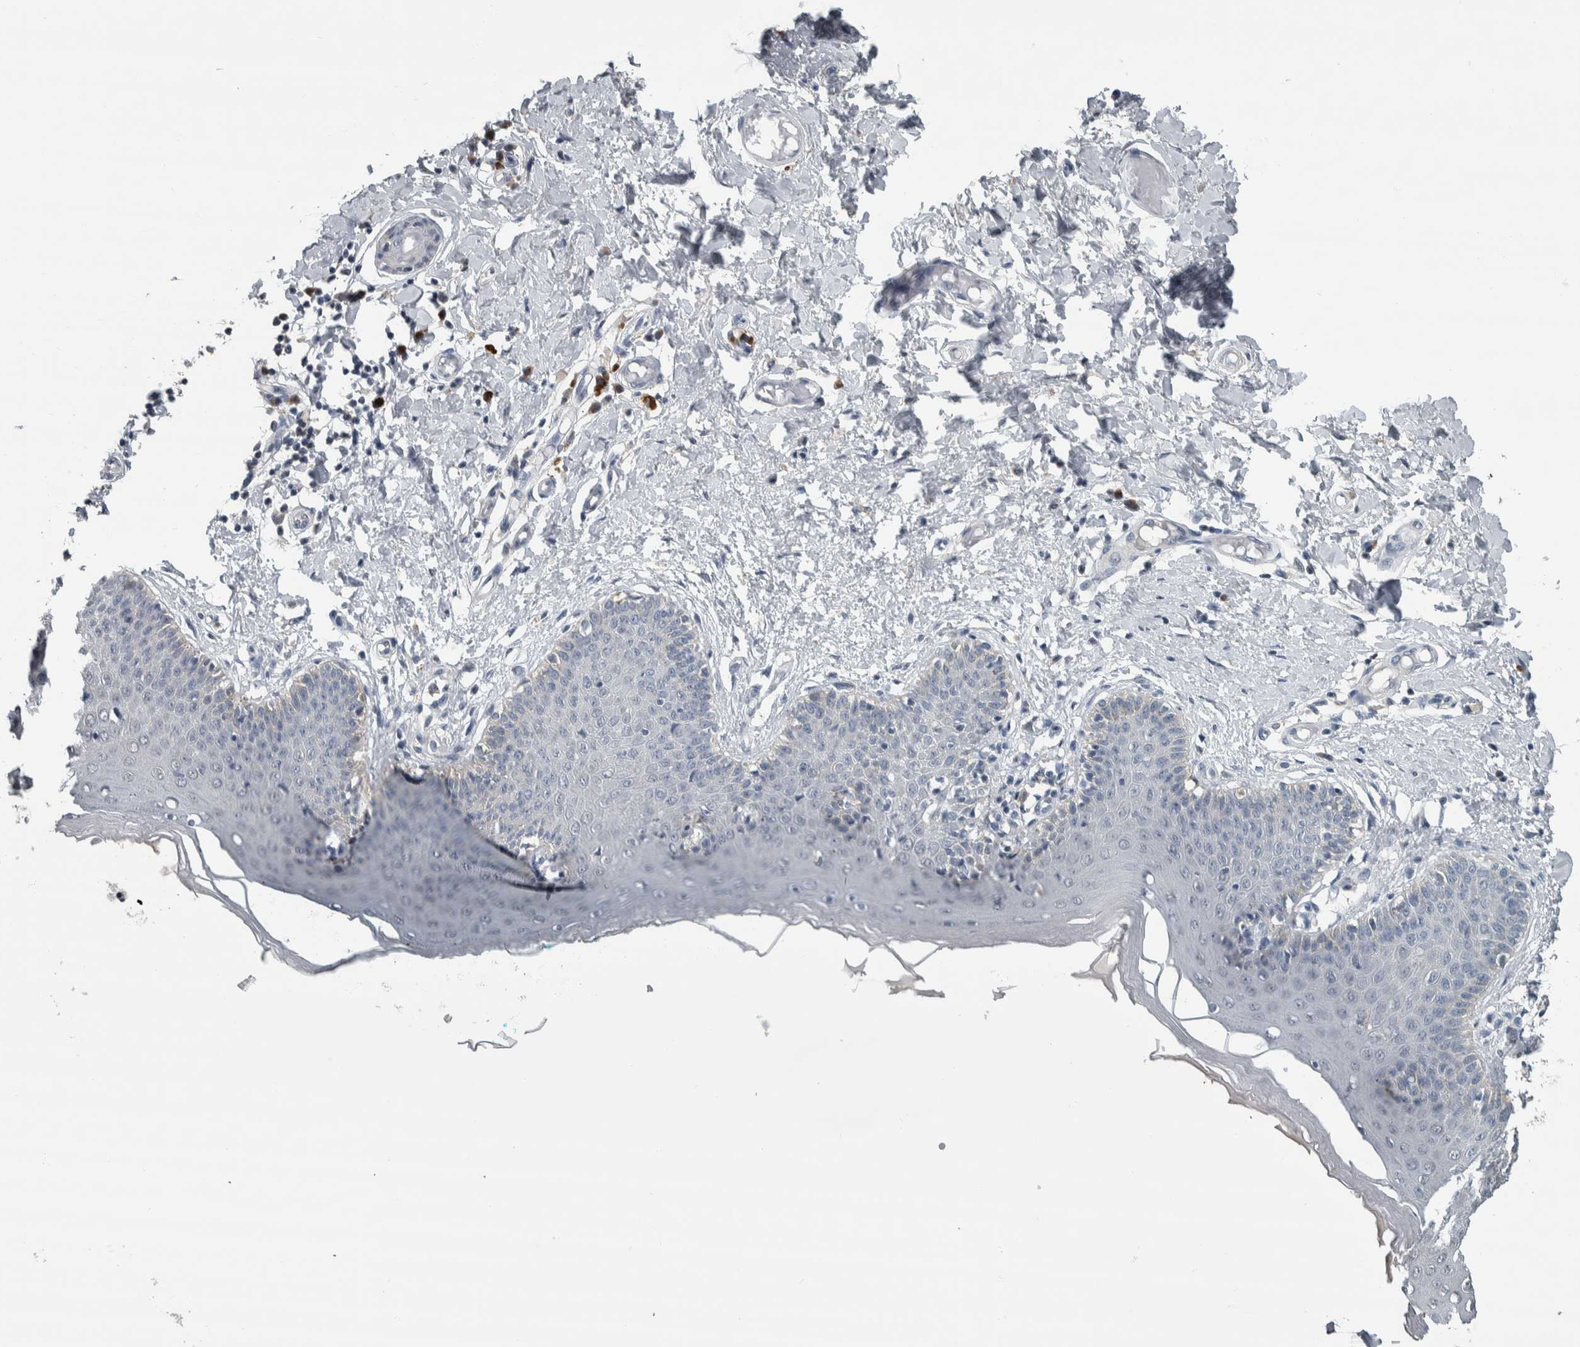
{"staining": {"intensity": "weak", "quantity": "<25%", "location": "cytoplasmic/membranous"}, "tissue": "skin", "cell_type": "Epidermal cells", "image_type": "normal", "snomed": [{"axis": "morphology", "description": "Normal tissue, NOS"}, {"axis": "topography", "description": "Vulva"}], "caption": "DAB immunohistochemical staining of unremarkable skin shows no significant expression in epidermal cells.", "gene": "CAVIN4", "patient": {"sex": "female", "age": 66}}